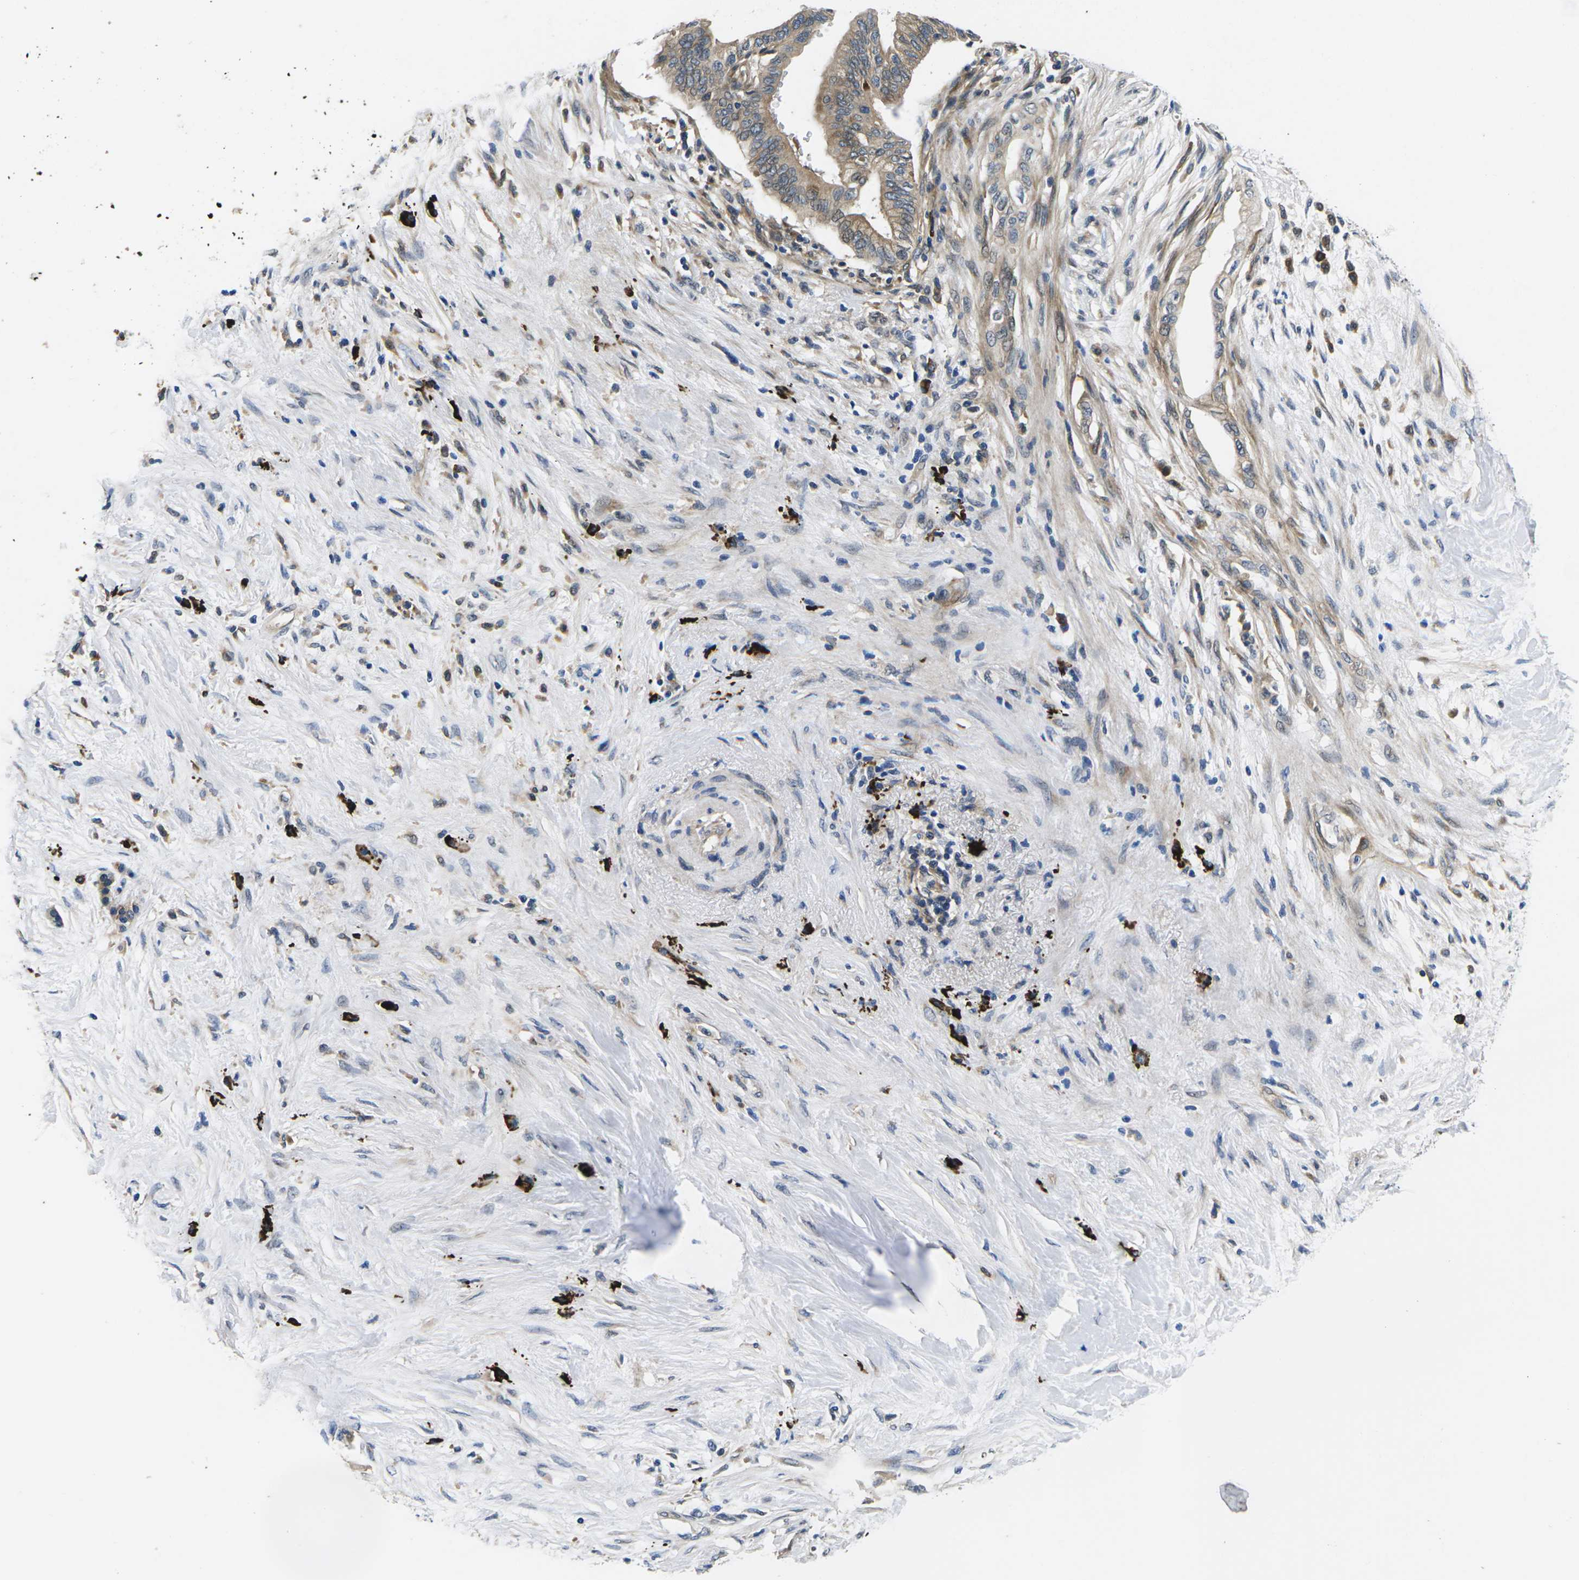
{"staining": {"intensity": "weak", "quantity": "25%-75%", "location": "cytoplasmic/membranous"}, "tissue": "pancreatic cancer", "cell_type": "Tumor cells", "image_type": "cancer", "snomed": [{"axis": "morphology", "description": "Normal tissue, NOS"}, {"axis": "morphology", "description": "Adenocarcinoma, NOS"}, {"axis": "topography", "description": "Pancreas"}, {"axis": "topography", "description": "Duodenum"}], "caption": "This is an image of immunohistochemistry staining of pancreatic adenocarcinoma, which shows weak expression in the cytoplasmic/membranous of tumor cells.", "gene": "PLCE1", "patient": {"sex": "female", "age": 60}}